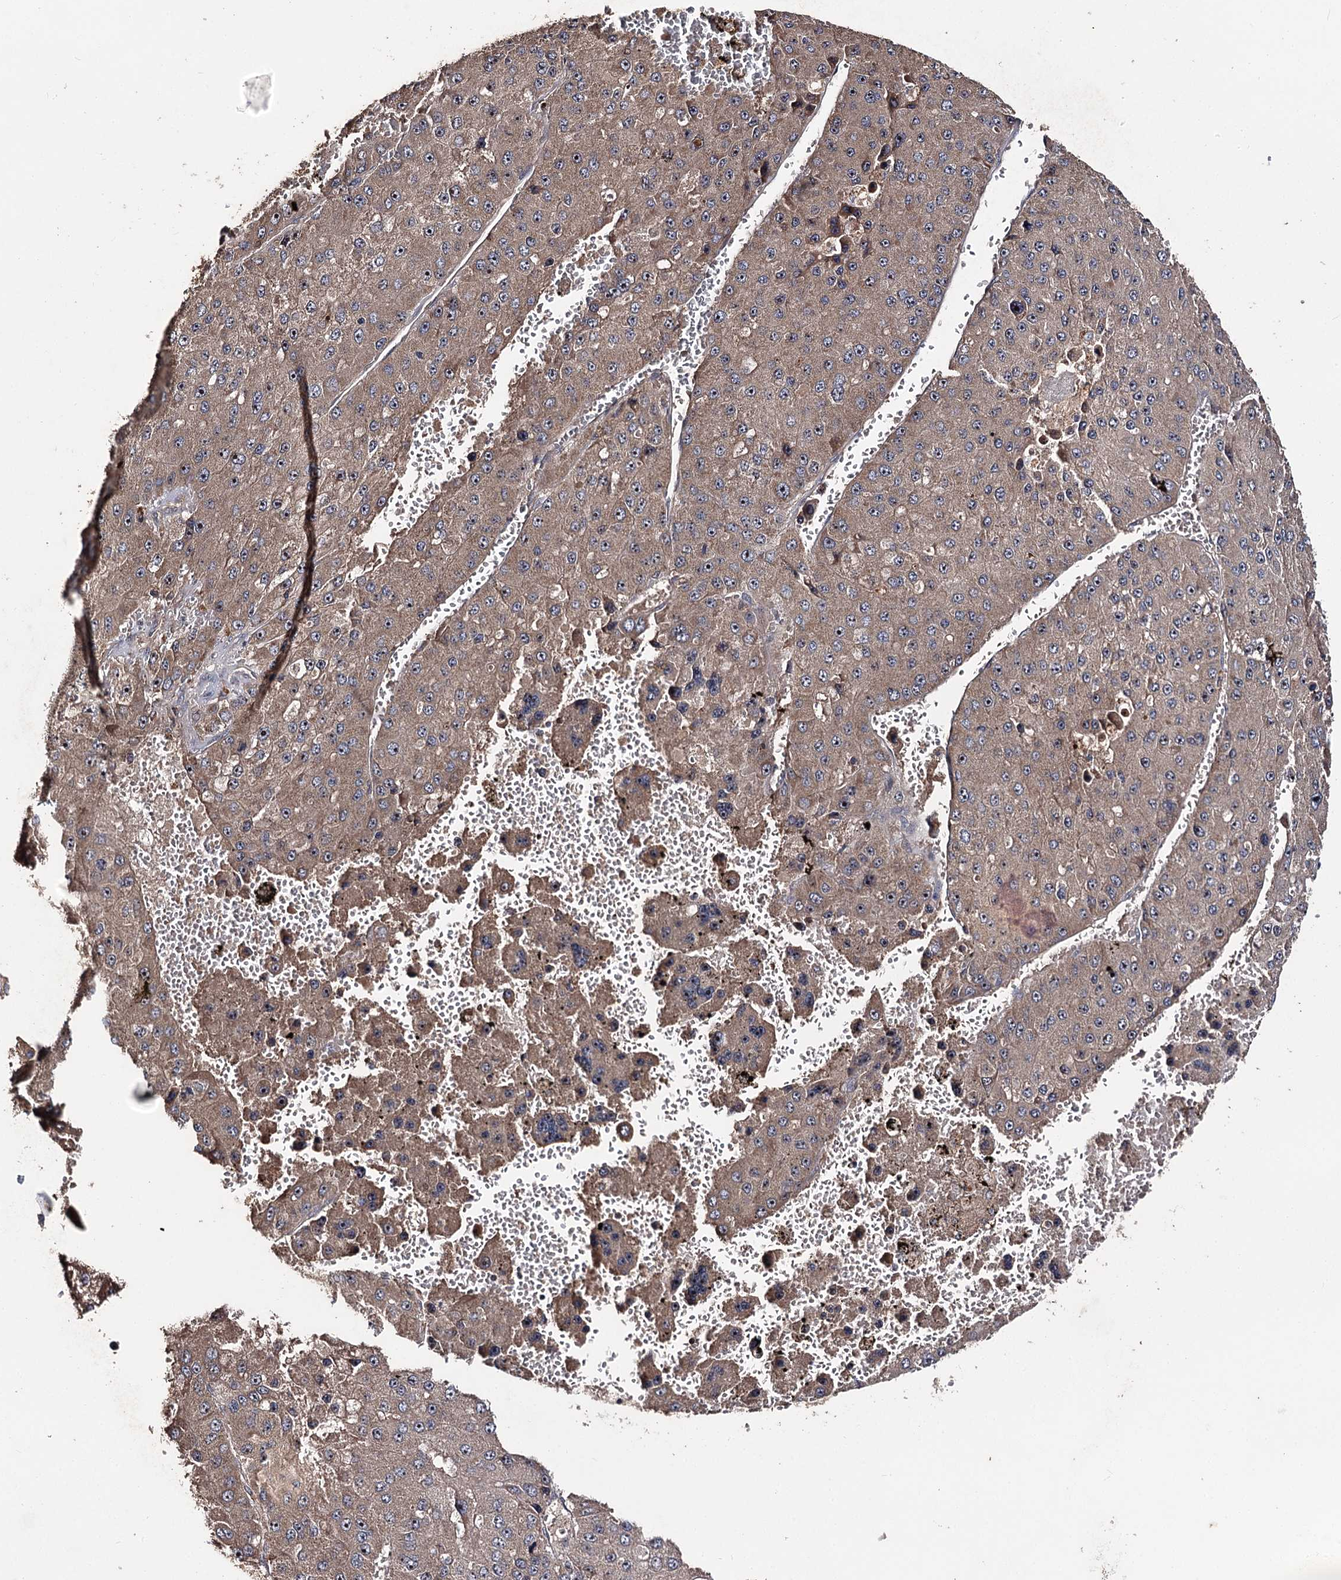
{"staining": {"intensity": "moderate", "quantity": ">75%", "location": "cytoplasmic/membranous"}, "tissue": "liver cancer", "cell_type": "Tumor cells", "image_type": "cancer", "snomed": [{"axis": "morphology", "description": "Carcinoma, Hepatocellular, NOS"}, {"axis": "topography", "description": "Liver"}], "caption": "Immunohistochemistry (IHC) of liver hepatocellular carcinoma shows medium levels of moderate cytoplasmic/membranous staining in about >75% of tumor cells.", "gene": "FAM53B", "patient": {"sex": "female", "age": 73}}